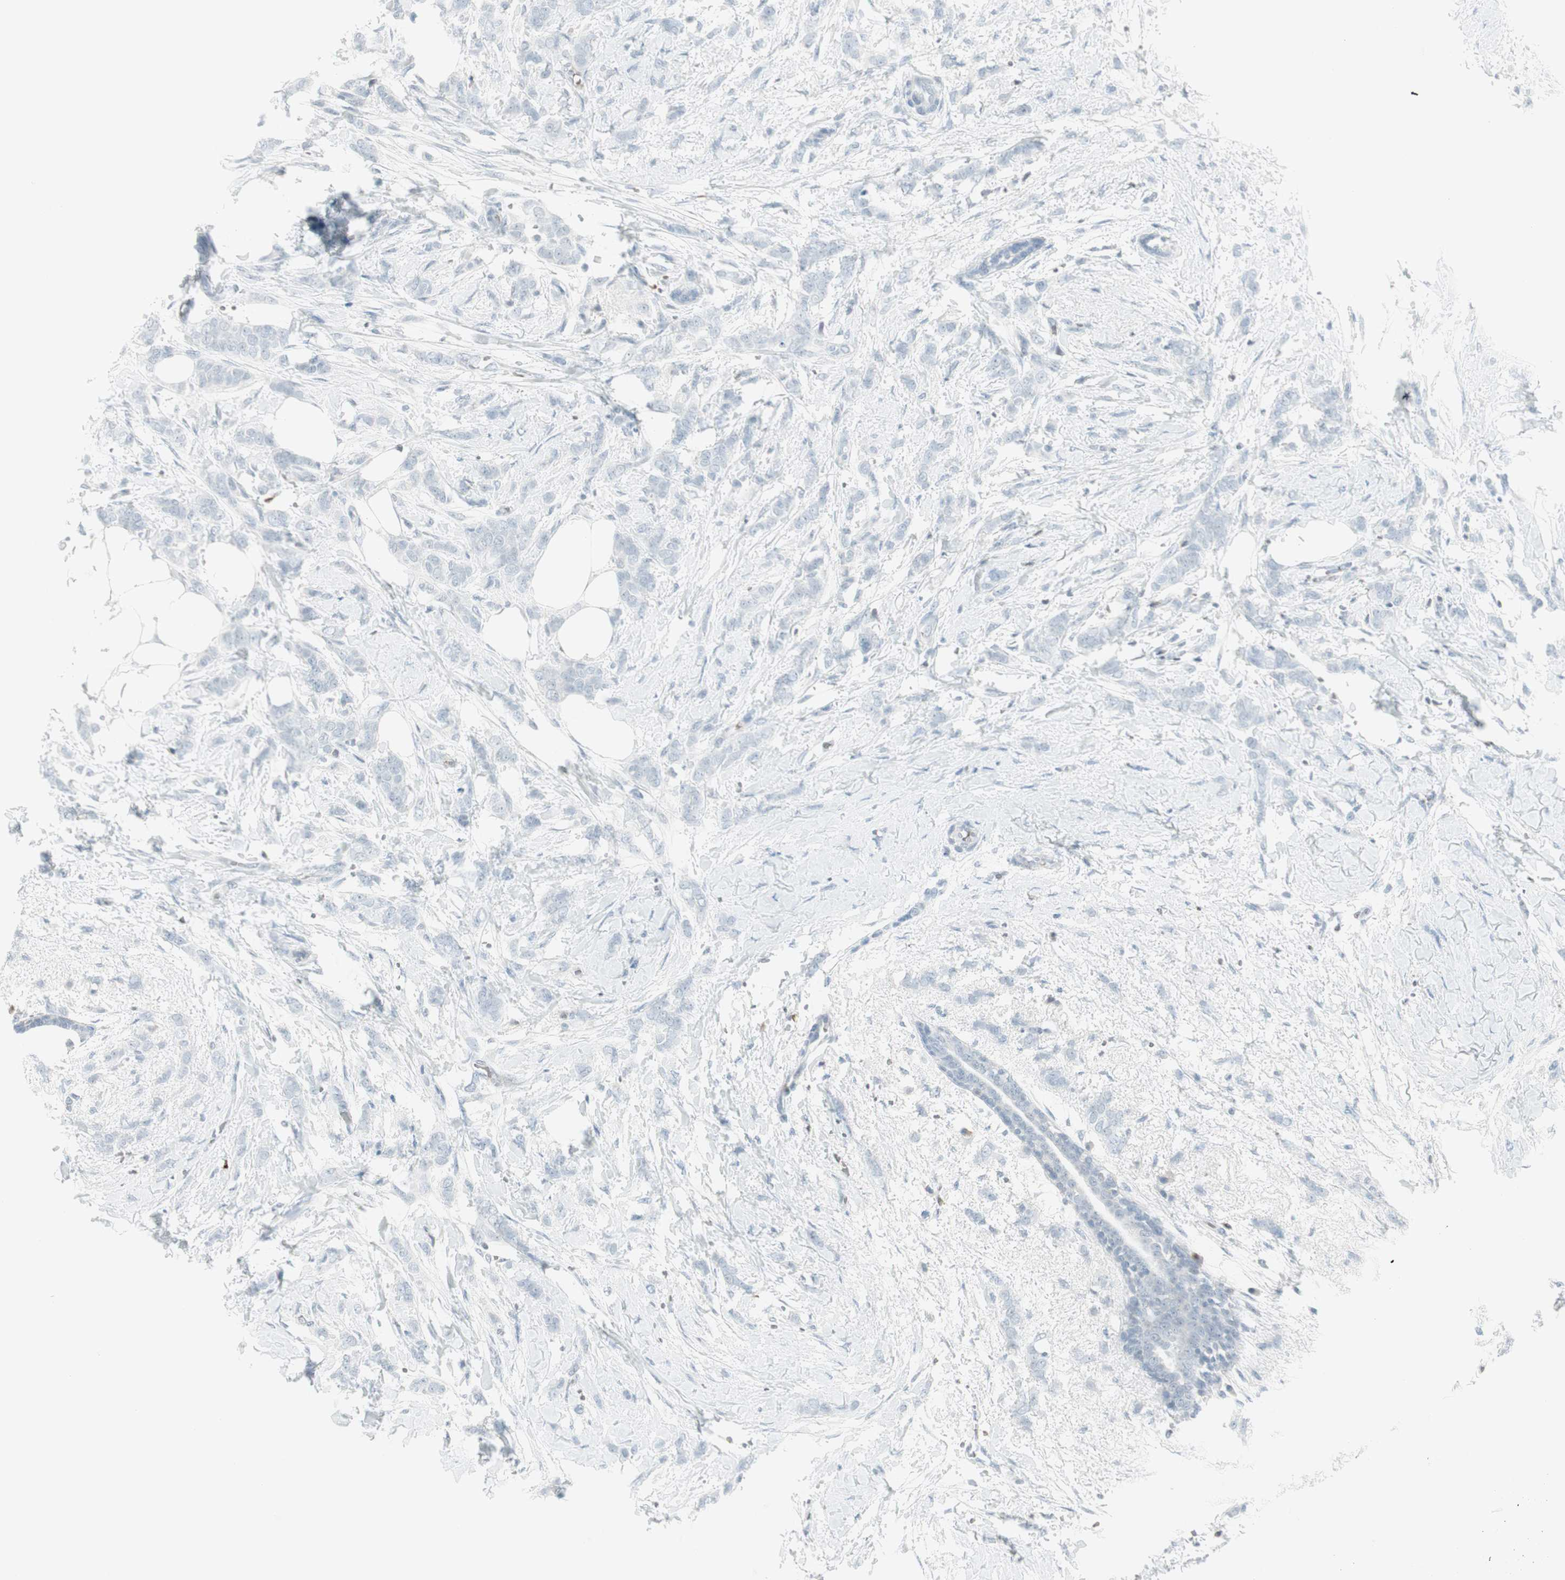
{"staining": {"intensity": "negative", "quantity": "none", "location": "none"}, "tissue": "breast cancer", "cell_type": "Tumor cells", "image_type": "cancer", "snomed": [{"axis": "morphology", "description": "Lobular carcinoma, in situ"}, {"axis": "morphology", "description": "Lobular carcinoma"}, {"axis": "topography", "description": "Breast"}], "caption": "The image reveals no significant staining in tumor cells of lobular carcinoma (breast).", "gene": "MAP4K1", "patient": {"sex": "female", "age": 41}}